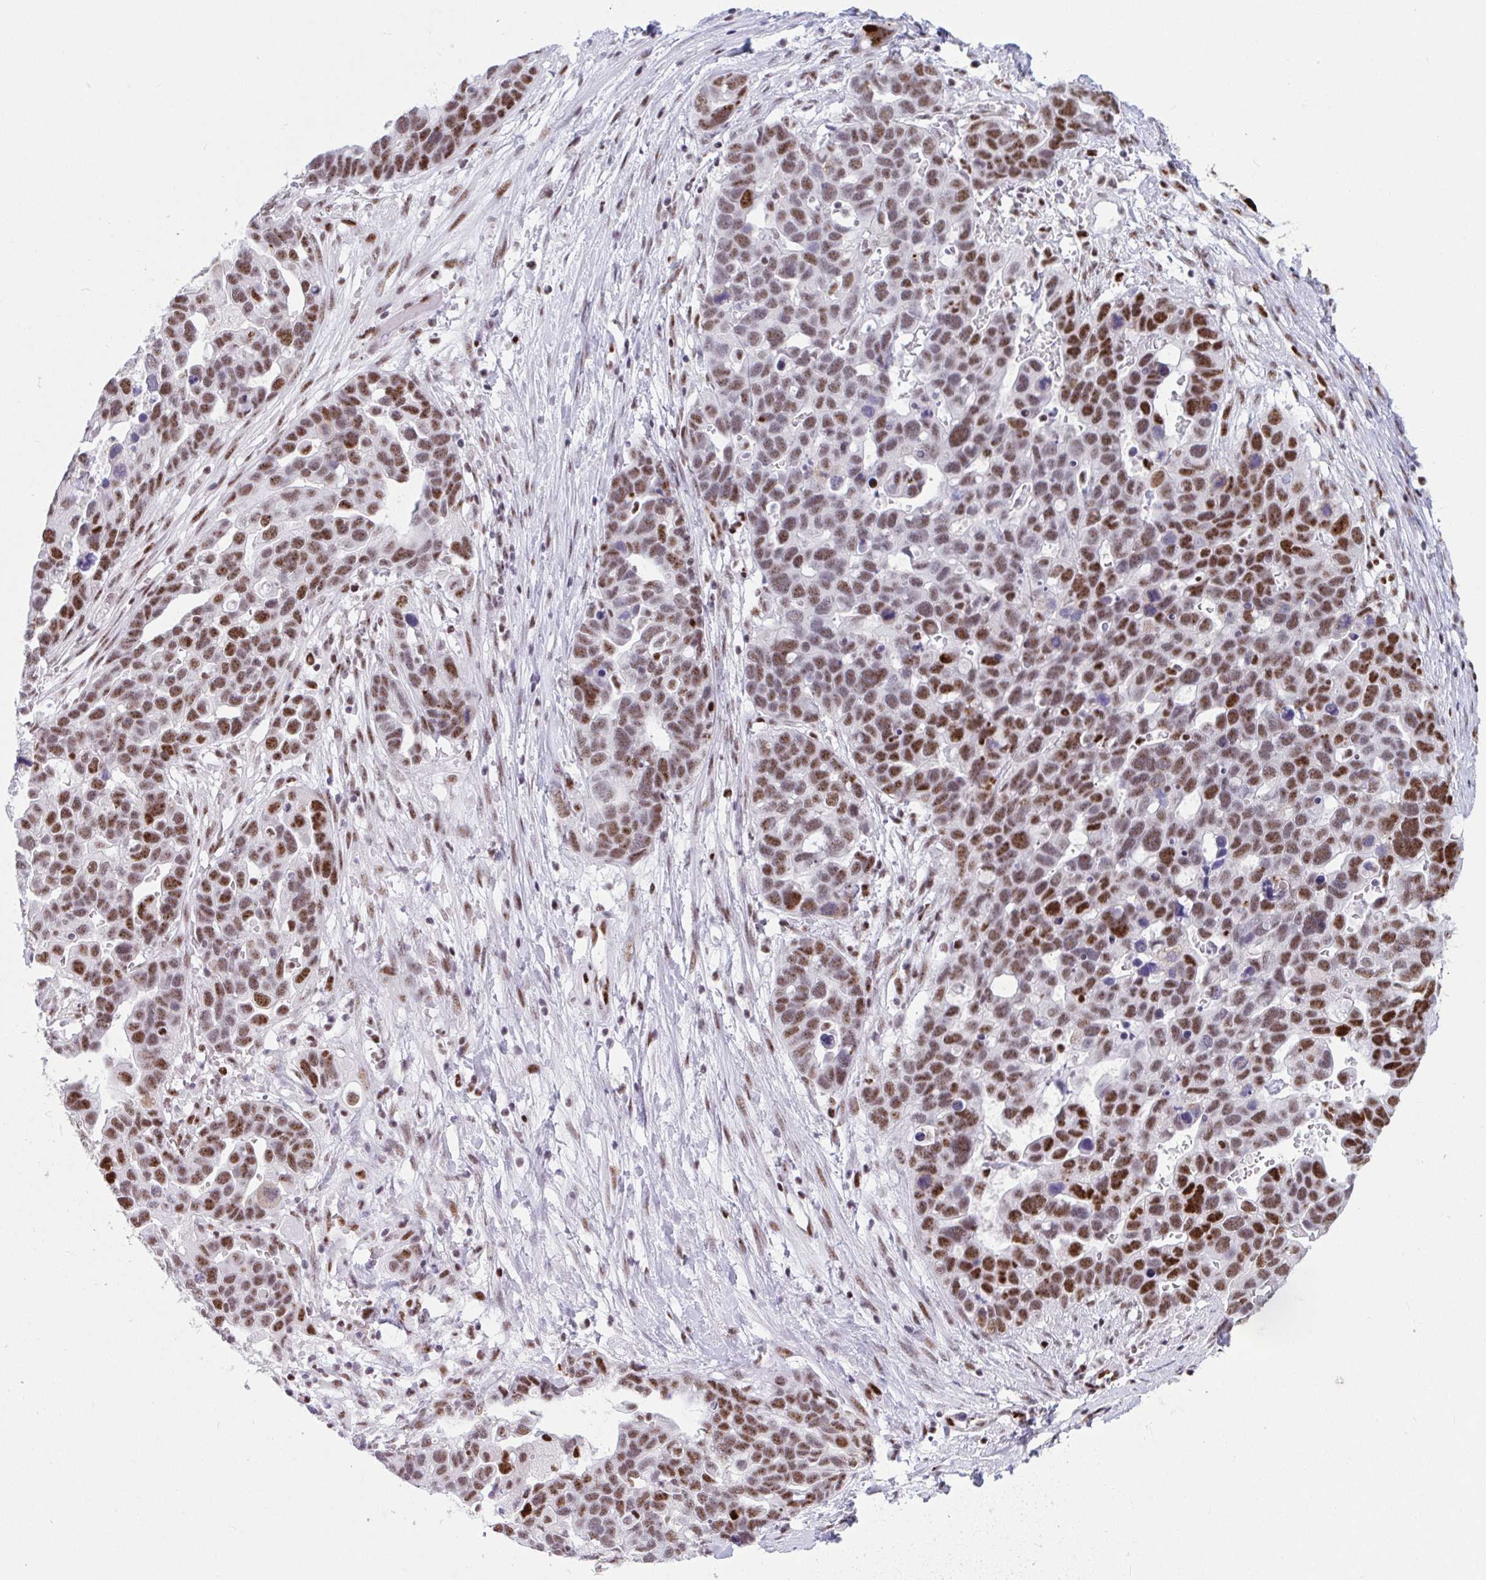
{"staining": {"intensity": "moderate", "quantity": ">75%", "location": "nuclear"}, "tissue": "ovarian cancer", "cell_type": "Tumor cells", "image_type": "cancer", "snomed": [{"axis": "morphology", "description": "Cystadenocarcinoma, serous, NOS"}, {"axis": "topography", "description": "Ovary"}], "caption": "Ovarian cancer stained for a protein exhibits moderate nuclear positivity in tumor cells.", "gene": "IKZF2", "patient": {"sex": "female", "age": 54}}